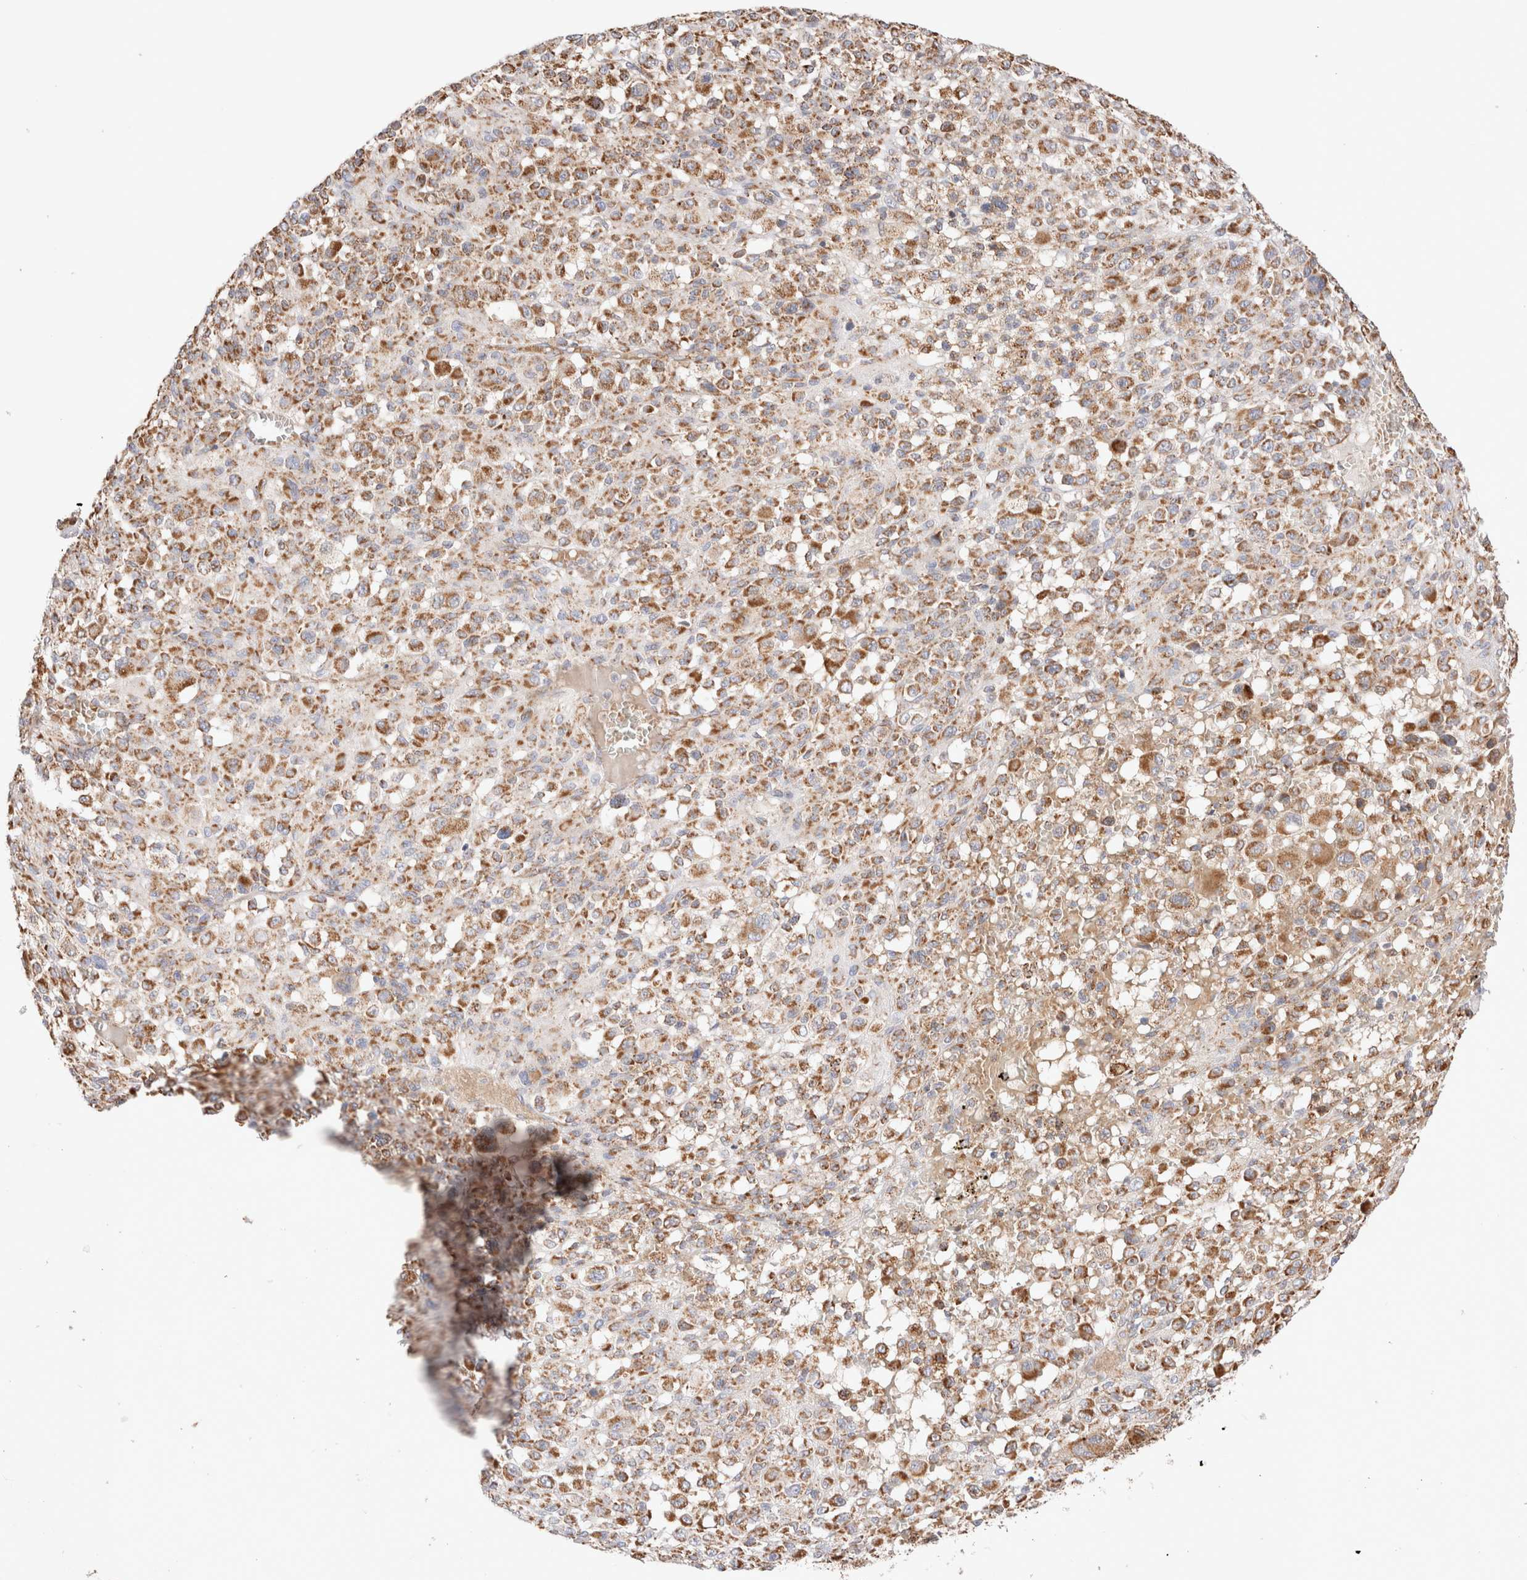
{"staining": {"intensity": "moderate", "quantity": ">75%", "location": "cytoplasmic/membranous"}, "tissue": "melanoma", "cell_type": "Tumor cells", "image_type": "cancer", "snomed": [{"axis": "morphology", "description": "Malignant melanoma, Metastatic site"}, {"axis": "topography", "description": "Skin"}], "caption": "Malignant melanoma (metastatic site) tissue displays moderate cytoplasmic/membranous staining in about >75% of tumor cells Using DAB (brown) and hematoxylin (blue) stains, captured at high magnification using brightfield microscopy.", "gene": "TMPPE", "patient": {"sex": "female", "age": 74}}